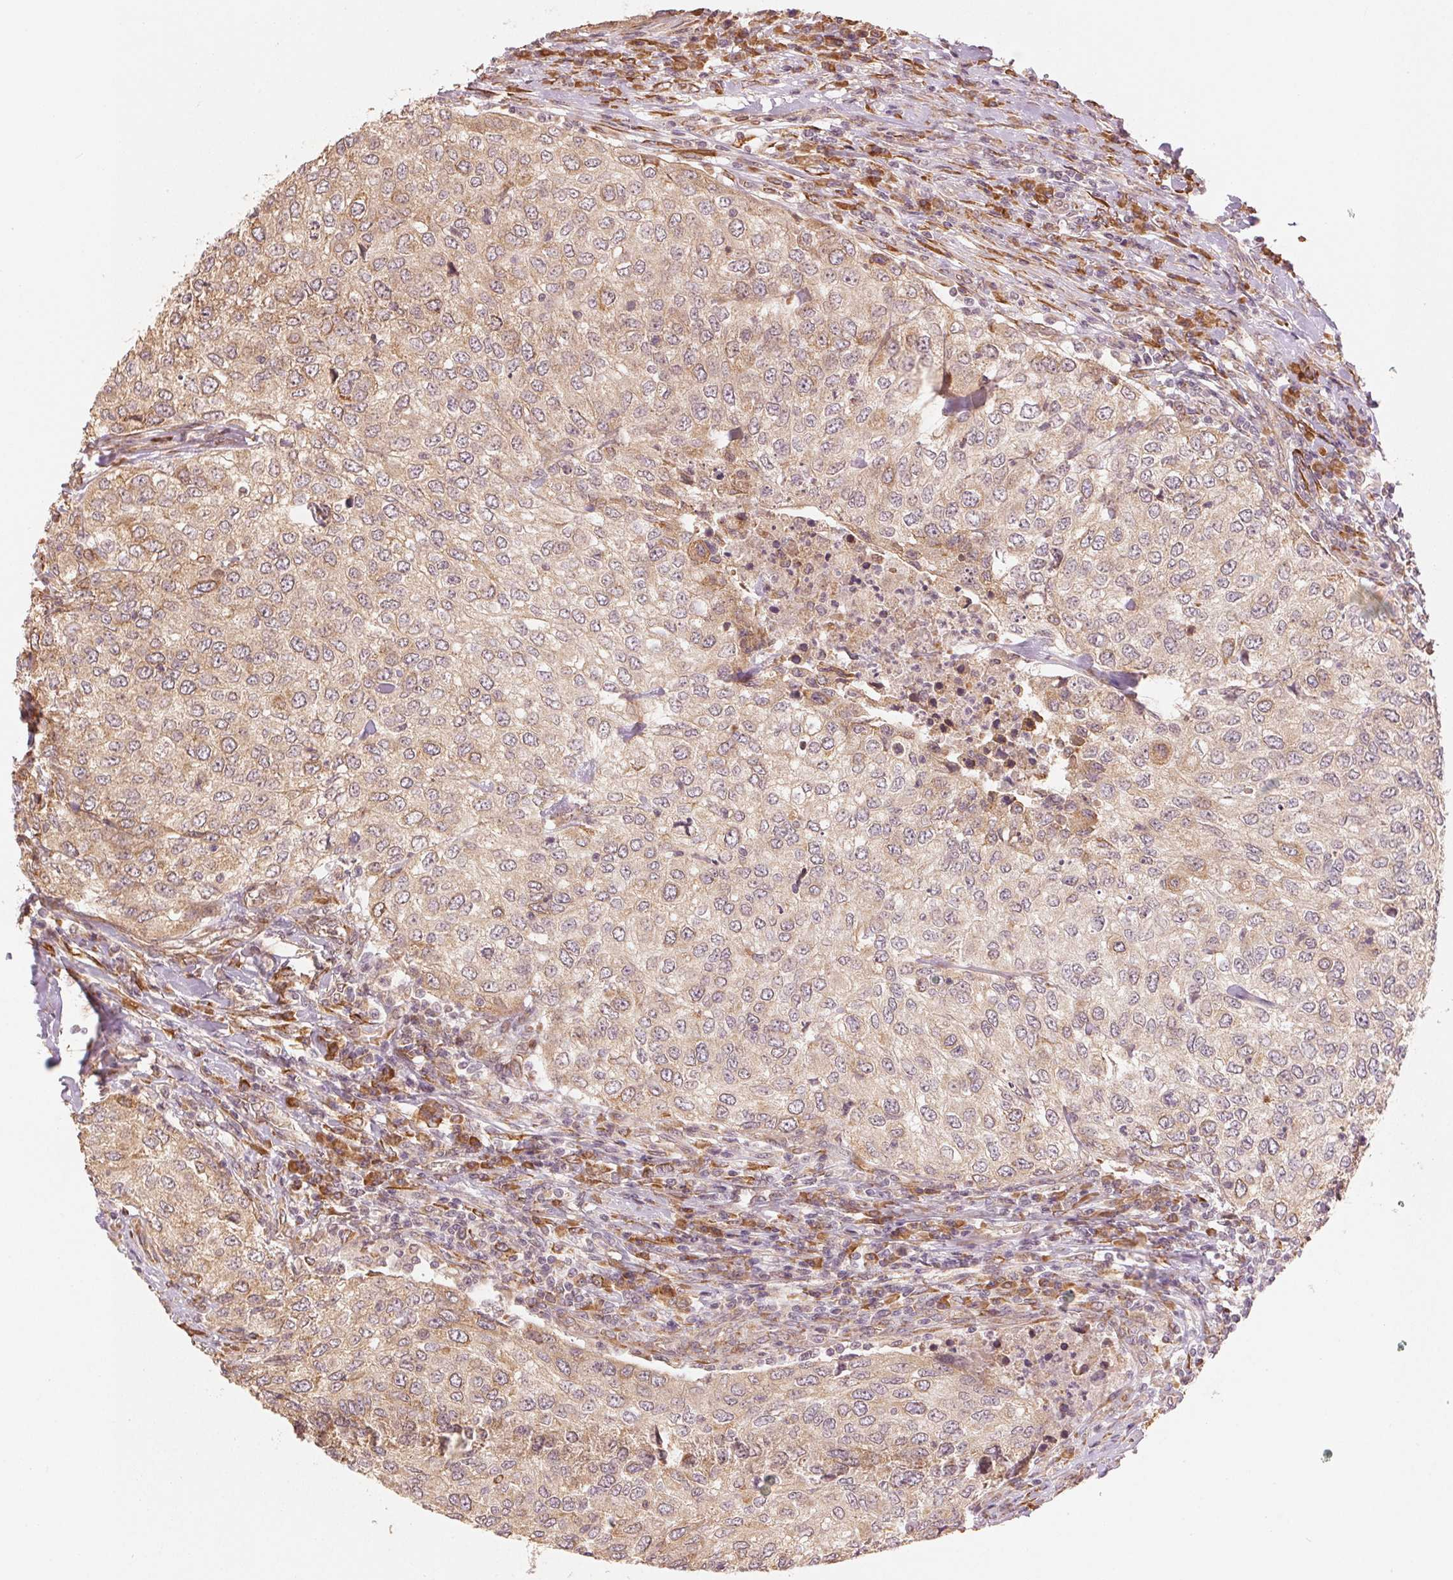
{"staining": {"intensity": "weak", "quantity": ">75%", "location": "cytoplasmic/membranous"}, "tissue": "urothelial cancer", "cell_type": "Tumor cells", "image_type": "cancer", "snomed": [{"axis": "morphology", "description": "Urothelial carcinoma, High grade"}, {"axis": "topography", "description": "Urinary bladder"}], "caption": "IHC micrograph of neoplastic tissue: urothelial carcinoma (high-grade) stained using immunohistochemistry (IHC) displays low levels of weak protein expression localized specifically in the cytoplasmic/membranous of tumor cells, appearing as a cytoplasmic/membranous brown color.", "gene": "SLC20A1", "patient": {"sex": "female", "age": 78}}